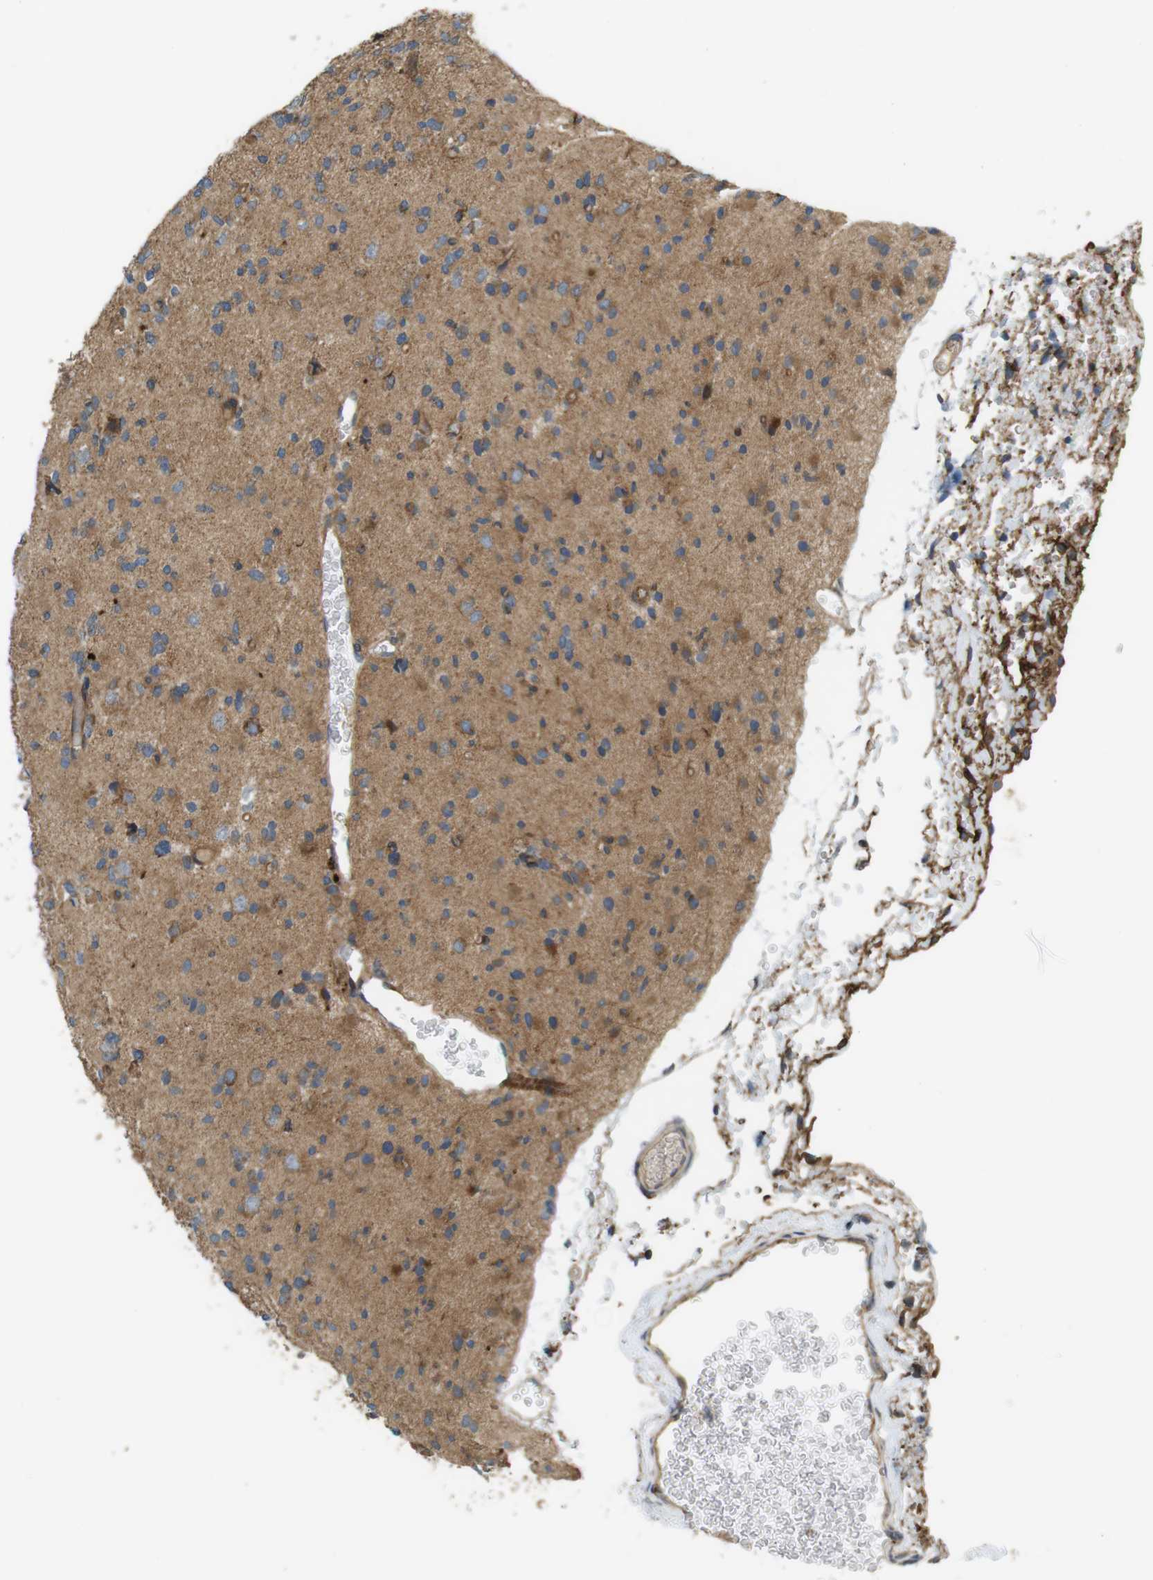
{"staining": {"intensity": "weak", "quantity": "25%-75%", "location": "cytoplasmic/membranous"}, "tissue": "glioma", "cell_type": "Tumor cells", "image_type": "cancer", "snomed": [{"axis": "morphology", "description": "Glioma, malignant, Low grade"}, {"axis": "topography", "description": "Brain"}], "caption": "Glioma stained with IHC displays weak cytoplasmic/membranous positivity in approximately 25%-75% of tumor cells.", "gene": "DDAH2", "patient": {"sex": "female", "age": 22}}